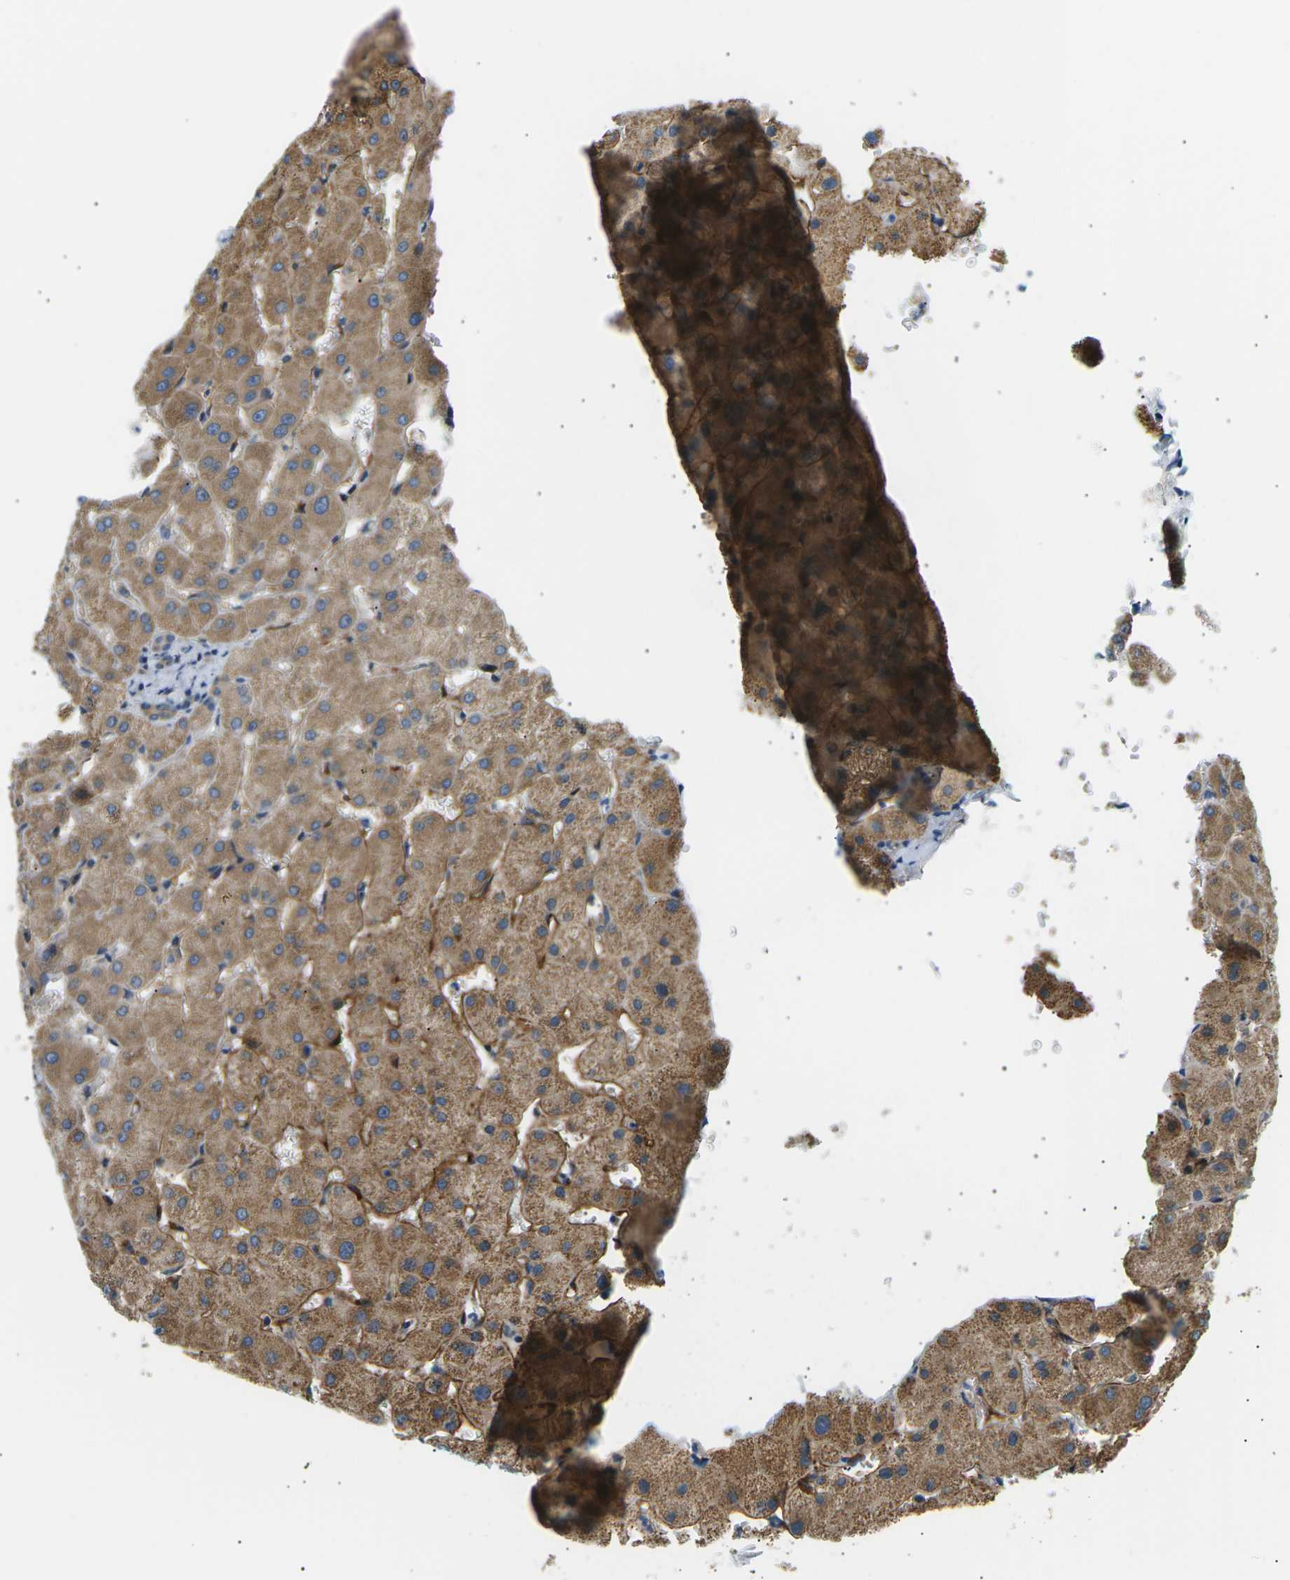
{"staining": {"intensity": "moderate", "quantity": "25%-75%", "location": "cytoplasmic/membranous"}, "tissue": "liver", "cell_type": "Cholangiocytes", "image_type": "normal", "snomed": [{"axis": "morphology", "description": "Normal tissue, NOS"}, {"axis": "topography", "description": "Liver"}], "caption": "IHC micrograph of benign liver: human liver stained using IHC demonstrates medium levels of moderate protein expression localized specifically in the cytoplasmic/membranous of cholangiocytes, appearing as a cytoplasmic/membranous brown color.", "gene": "TBC1D8", "patient": {"sex": "female", "age": 63}}